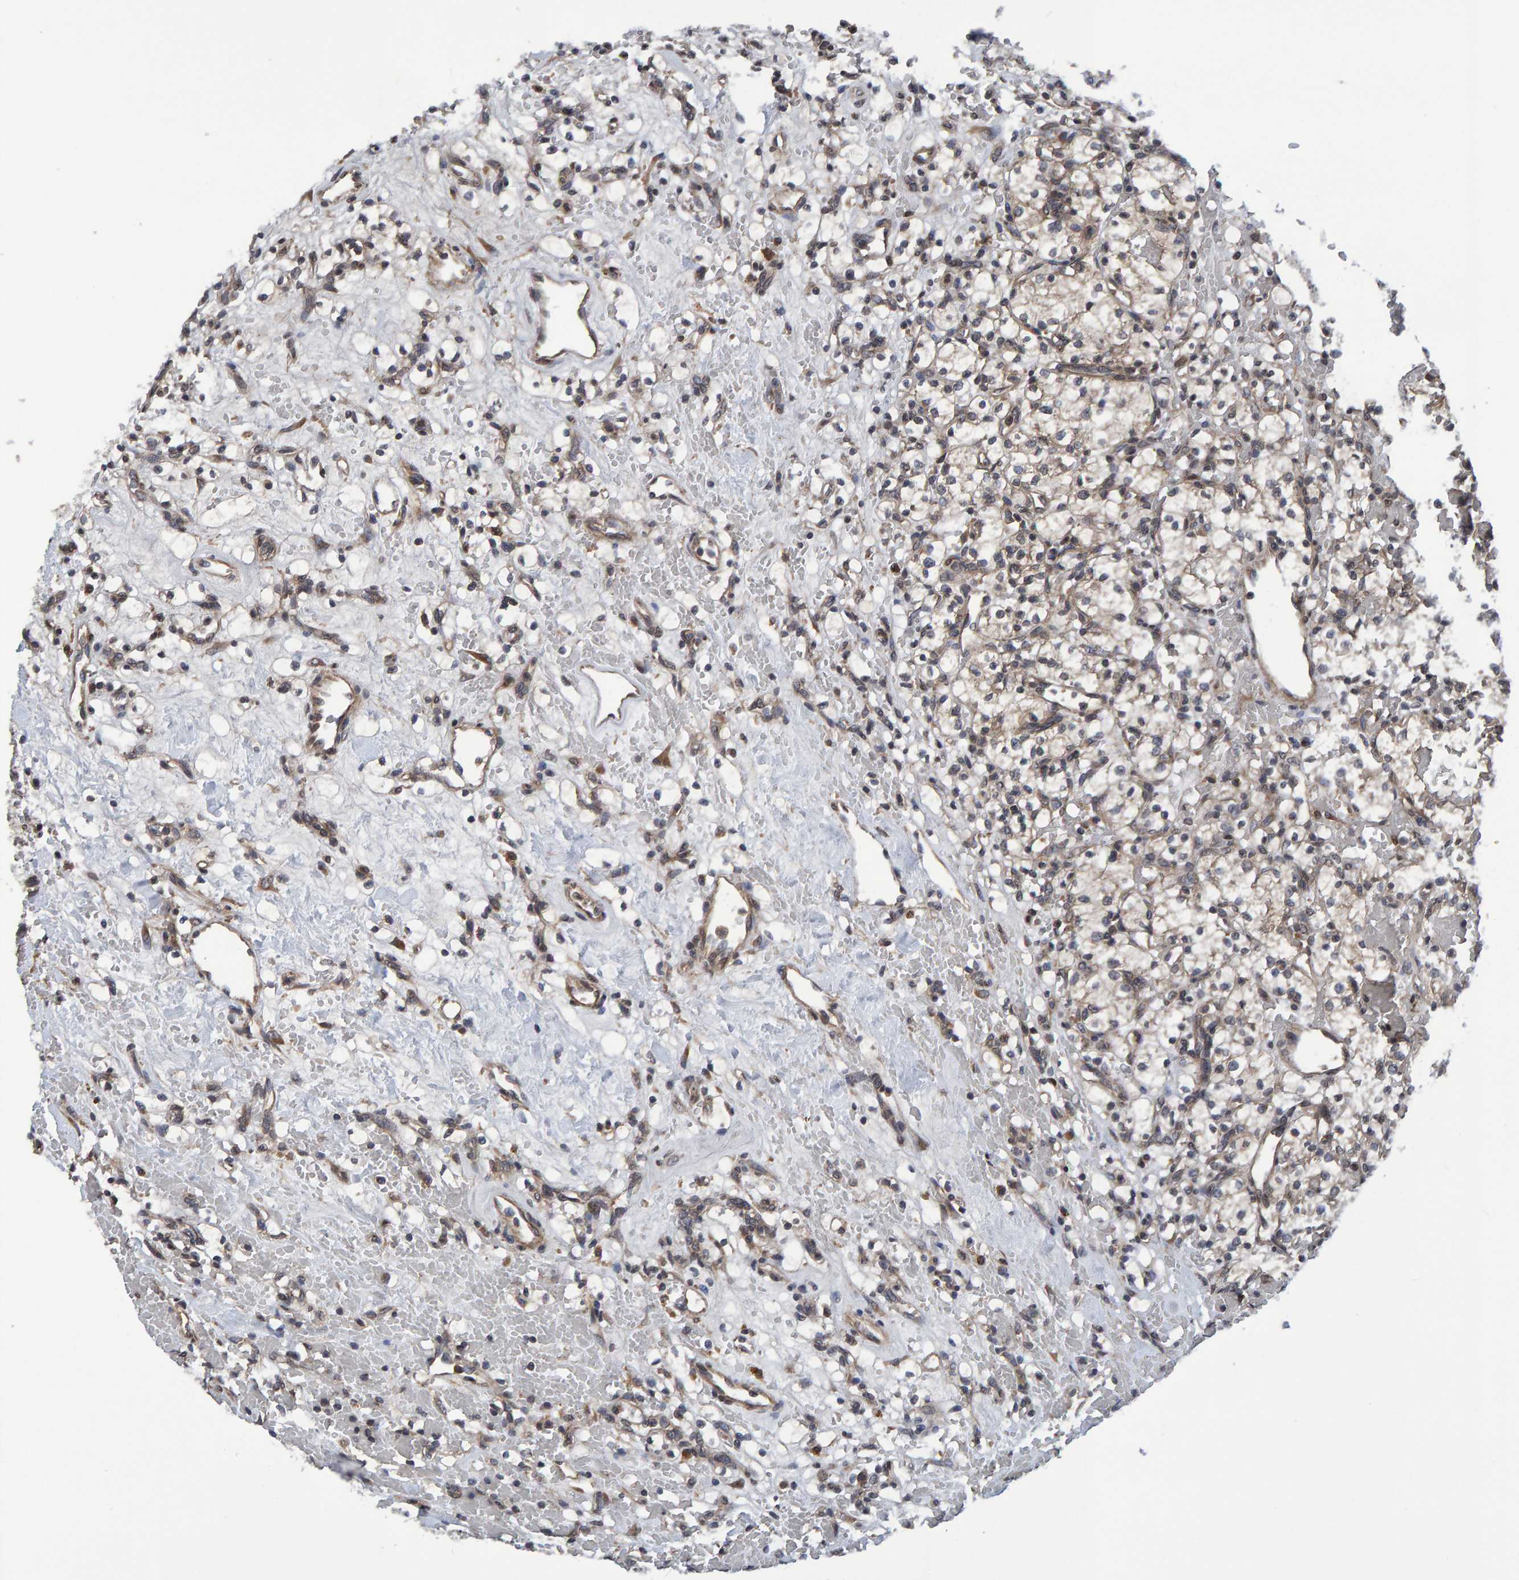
{"staining": {"intensity": "weak", "quantity": "25%-75%", "location": "cytoplasmic/membranous"}, "tissue": "renal cancer", "cell_type": "Tumor cells", "image_type": "cancer", "snomed": [{"axis": "morphology", "description": "Adenocarcinoma, NOS"}, {"axis": "topography", "description": "Kidney"}], "caption": "IHC histopathology image of neoplastic tissue: human adenocarcinoma (renal) stained using immunohistochemistry demonstrates low levels of weak protein expression localized specifically in the cytoplasmic/membranous of tumor cells, appearing as a cytoplasmic/membranous brown color.", "gene": "GAB2", "patient": {"sex": "female", "age": 60}}